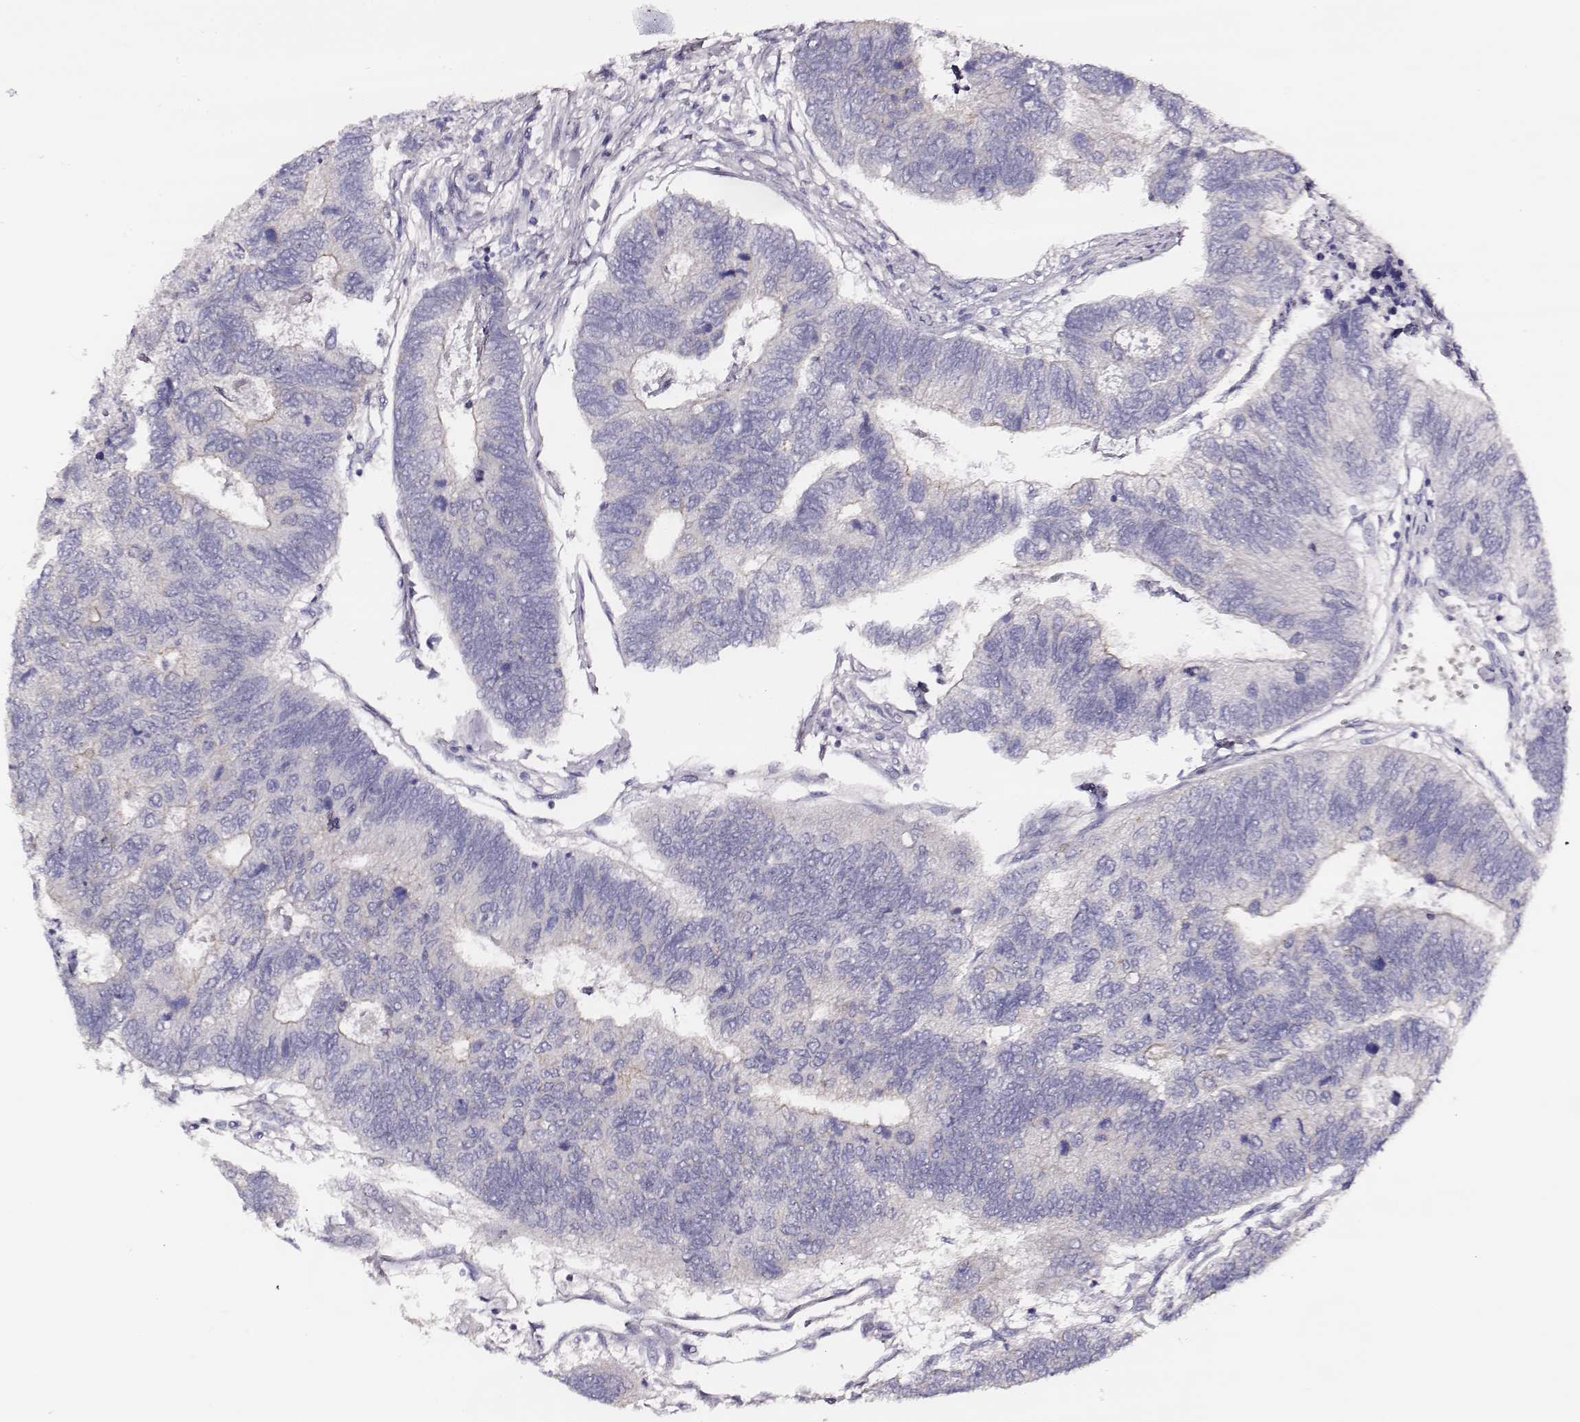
{"staining": {"intensity": "negative", "quantity": "none", "location": "none"}, "tissue": "colorectal cancer", "cell_type": "Tumor cells", "image_type": "cancer", "snomed": [{"axis": "morphology", "description": "Adenocarcinoma, NOS"}, {"axis": "topography", "description": "Colon"}], "caption": "A high-resolution micrograph shows IHC staining of adenocarcinoma (colorectal), which shows no significant staining in tumor cells.", "gene": "AADAT", "patient": {"sex": "female", "age": 67}}